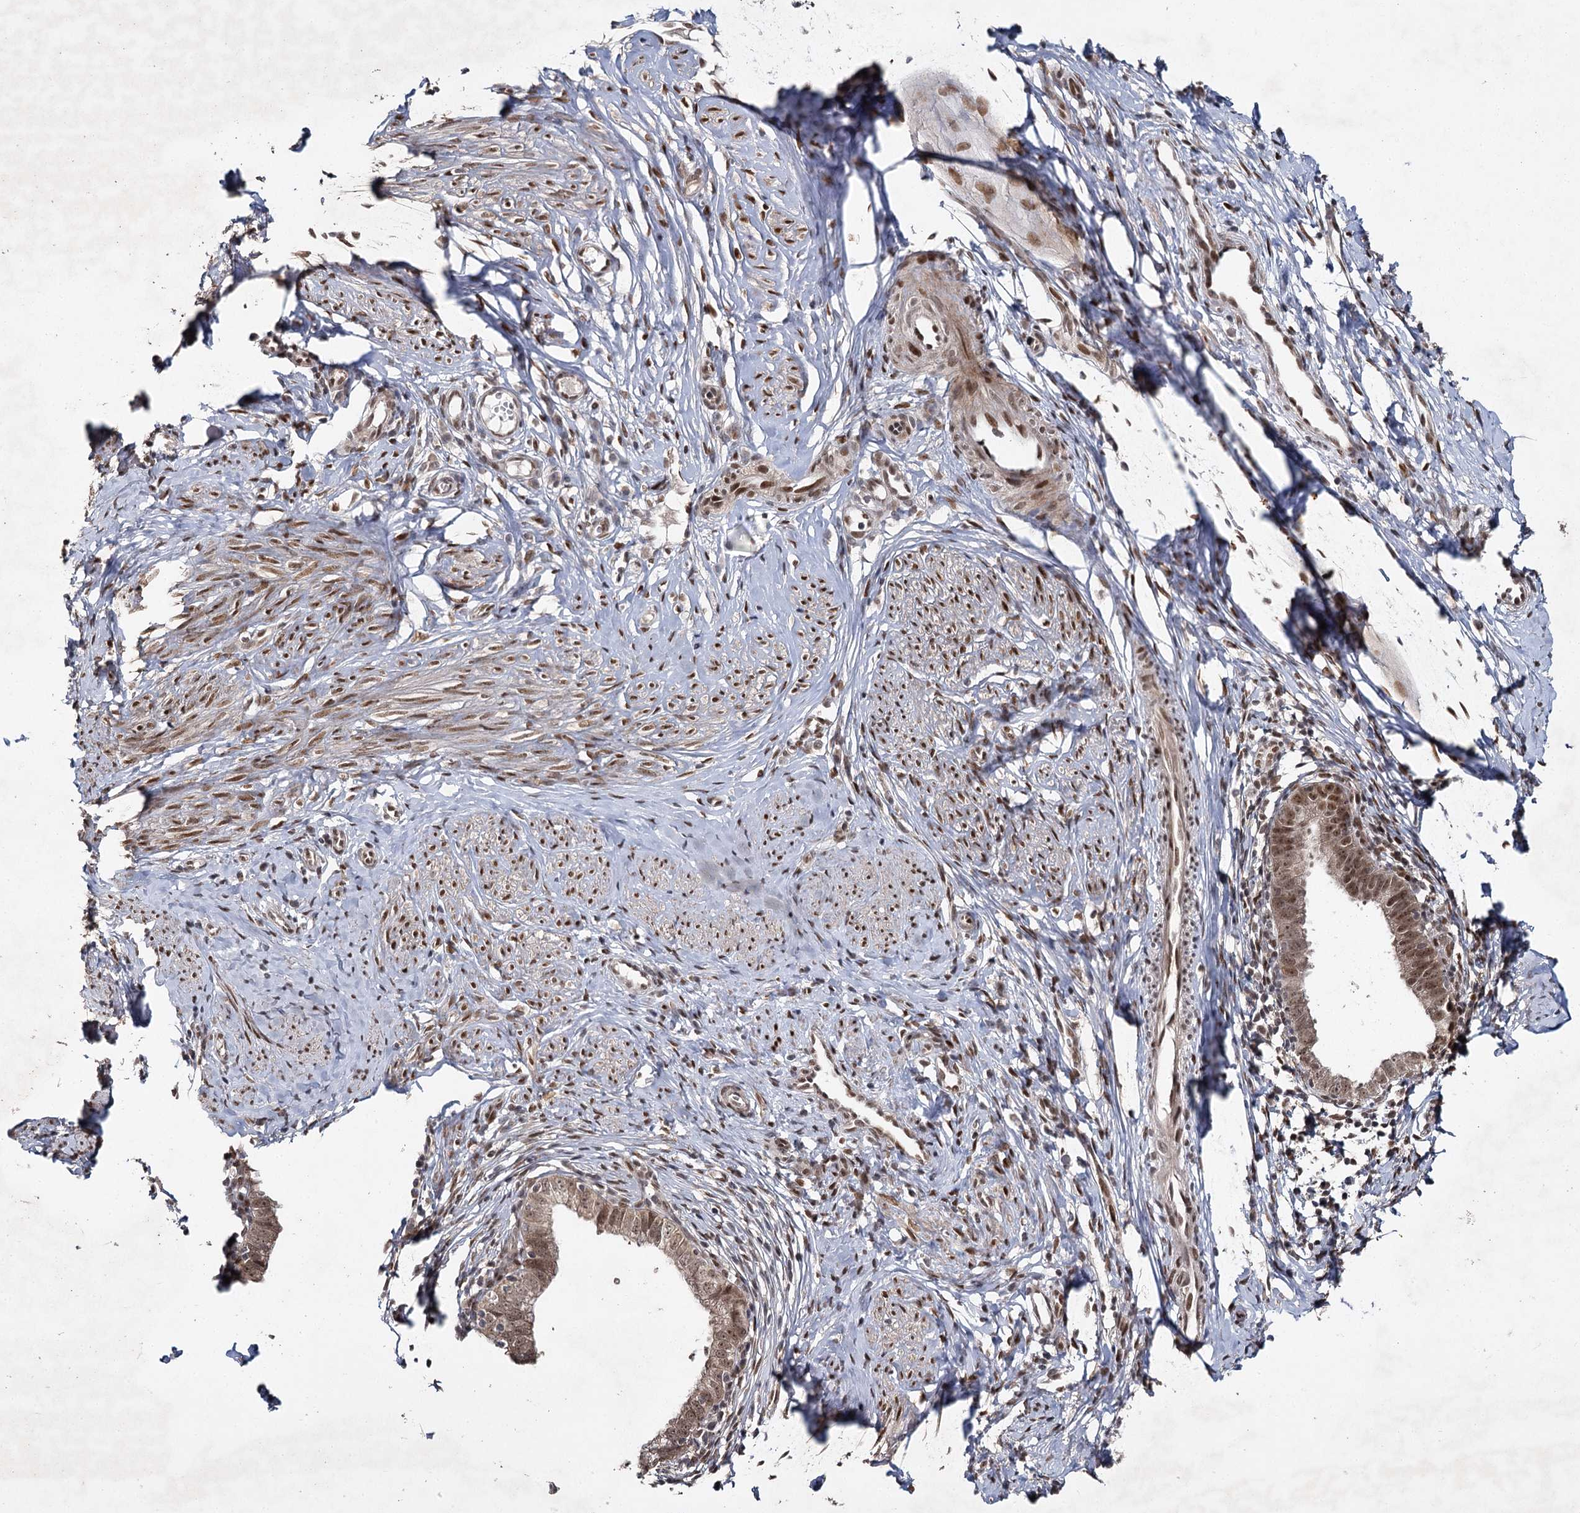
{"staining": {"intensity": "moderate", "quantity": ">75%", "location": "cytoplasmic/membranous,nuclear"}, "tissue": "cervical cancer", "cell_type": "Tumor cells", "image_type": "cancer", "snomed": [{"axis": "morphology", "description": "Adenocarcinoma, NOS"}, {"axis": "topography", "description": "Cervix"}], "caption": "IHC histopathology image of cervical cancer (adenocarcinoma) stained for a protein (brown), which displays medium levels of moderate cytoplasmic/membranous and nuclear expression in about >75% of tumor cells.", "gene": "DCUN1D4", "patient": {"sex": "female", "age": 36}}